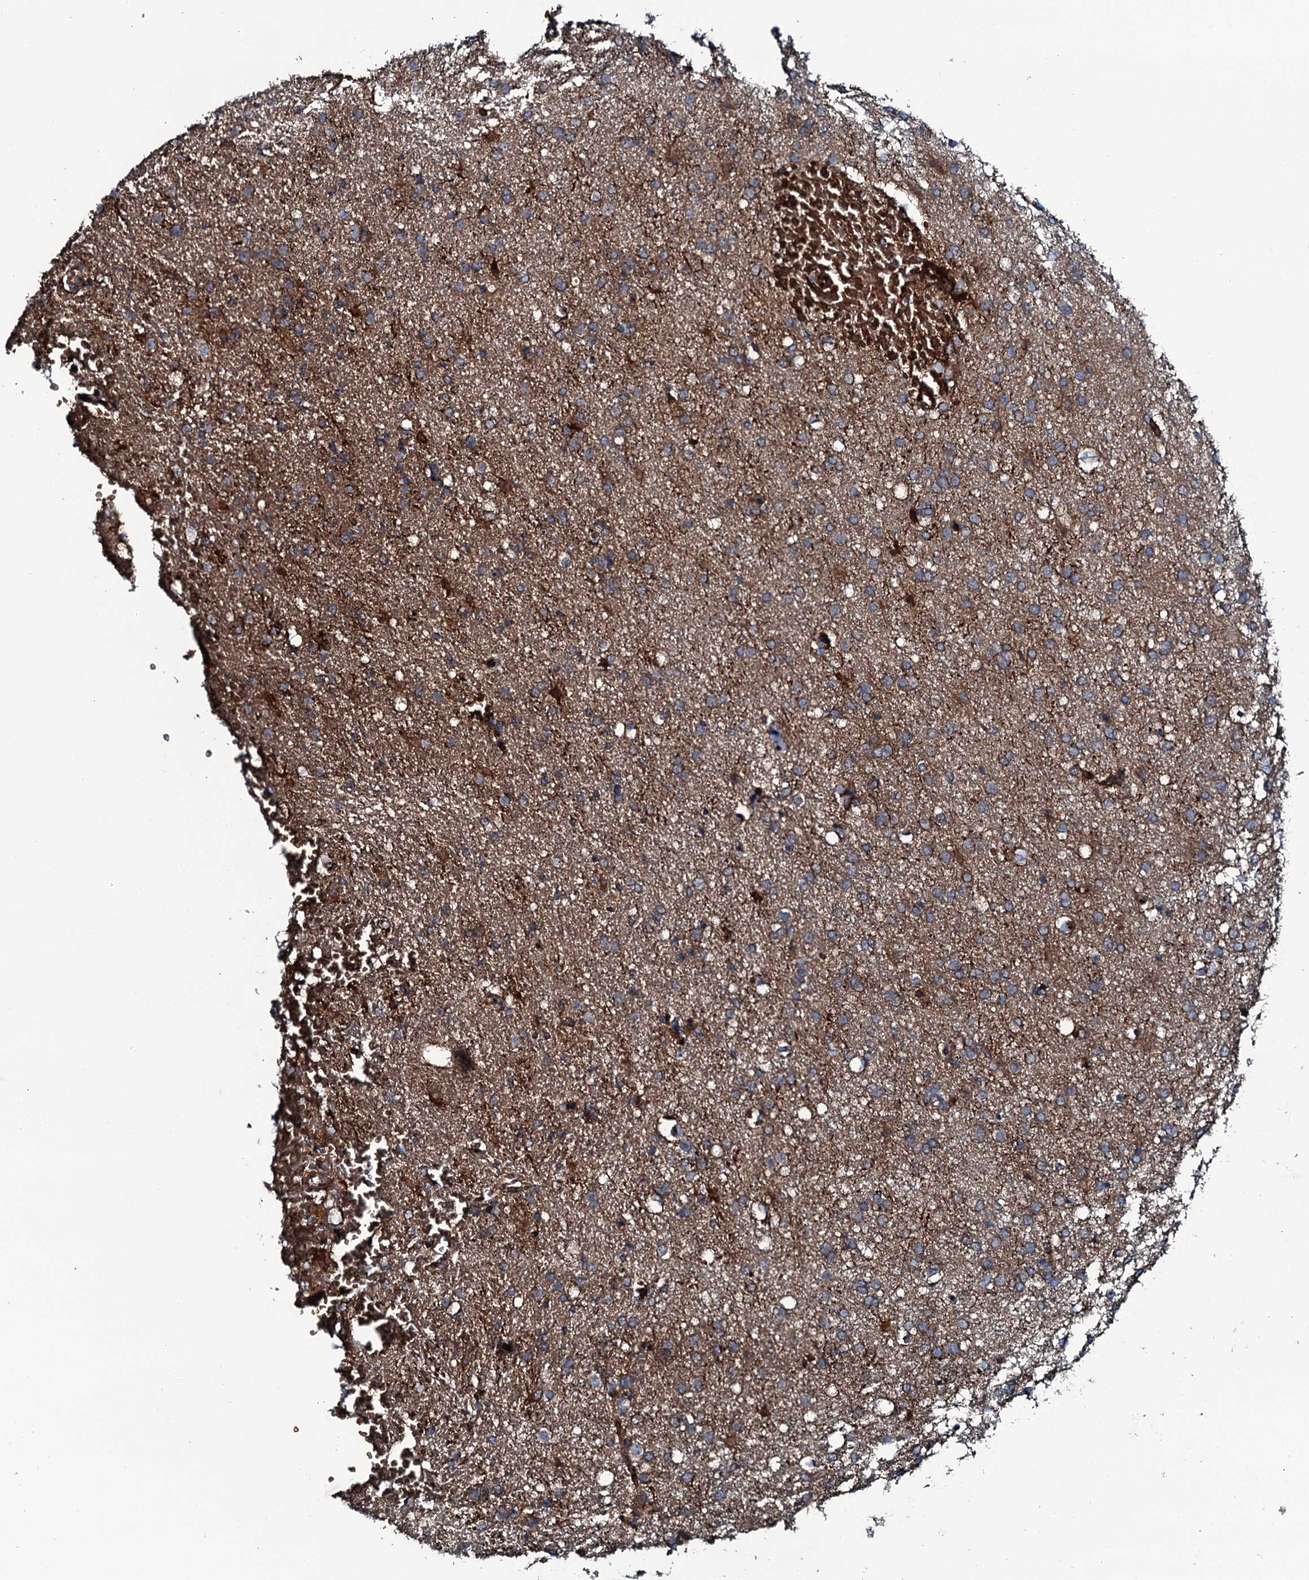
{"staining": {"intensity": "moderate", "quantity": ">75%", "location": "cytoplasmic/membranous"}, "tissue": "glioma", "cell_type": "Tumor cells", "image_type": "cancer", "snomed": [{"axis": "morphology", "description": "Glioma, malignant, High grade"}, {"axis": "topography", "description": "Brain"}], "caption": "Immunohistochemical staining of human glioma reveals medium levels of moderate cytoplasmic/membranous protein staining in about >75% of tumor cells.", "gene": "TRIM7", "patient": {"sex": "male", "age": 72}}